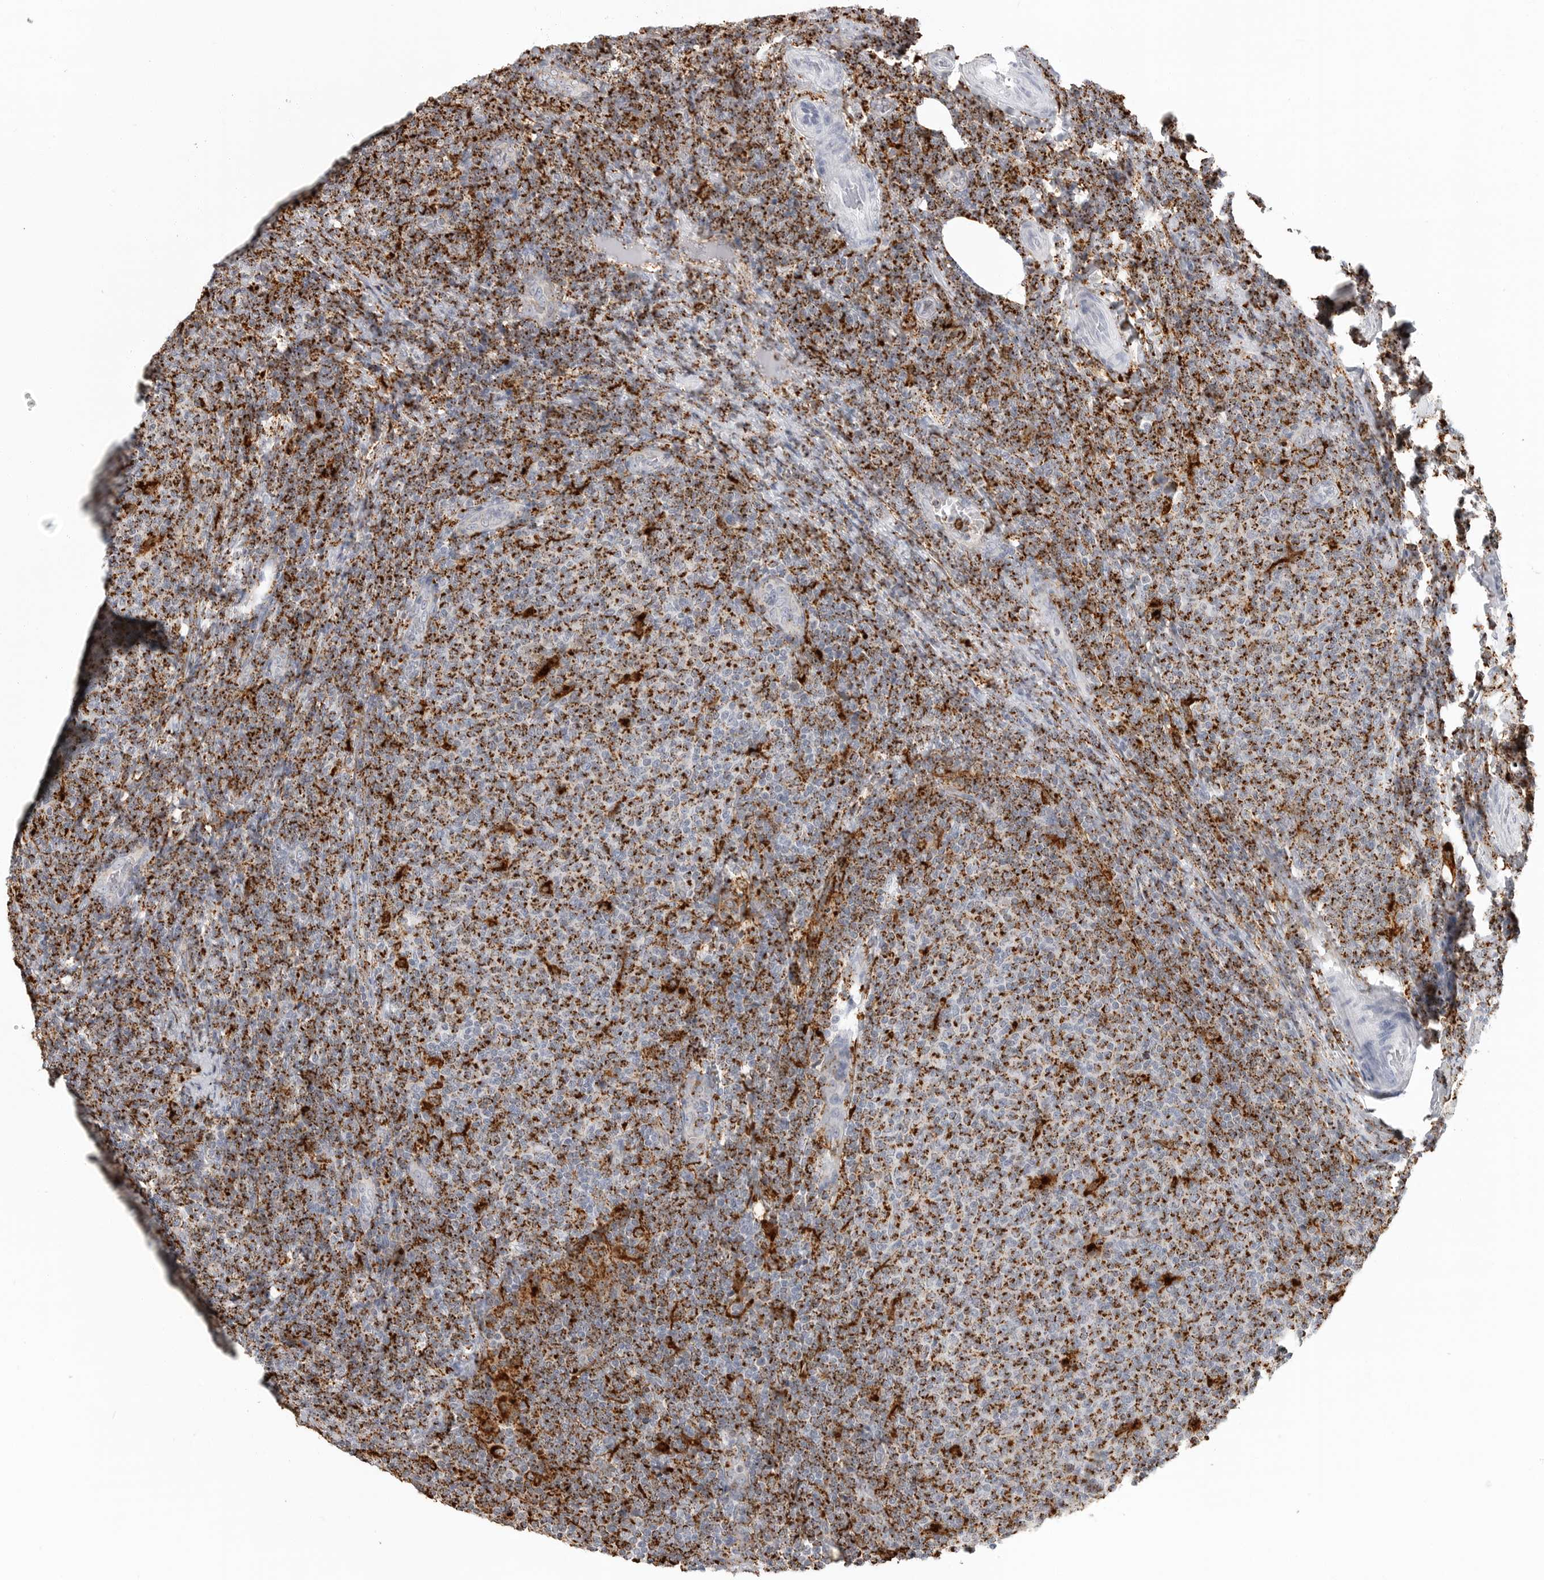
{"staining": {"intensity": "strong", "quantity": "25%-75%", "location": "cytoplasmic/membranous"}, "tissue": "lymphoma", "cell_type": "Tumor cells", "image_type": "cancer", "snomed": [{"axis": "morphology", "description": "Malignant lymphoma, non-Hodgkin's type, Low grade"}, {"axis": "topography", "description": "Lymph node"}], "caption": "IHC (DAB (3,3'-diaminobenzidine)) staining of human lymphoma demonstrates strong cytoplasmic/membranous protein staining in about 25%-75% of tumor cells.", "gene": "IFI30", "patient": {"sex": "male", "age": 66}}